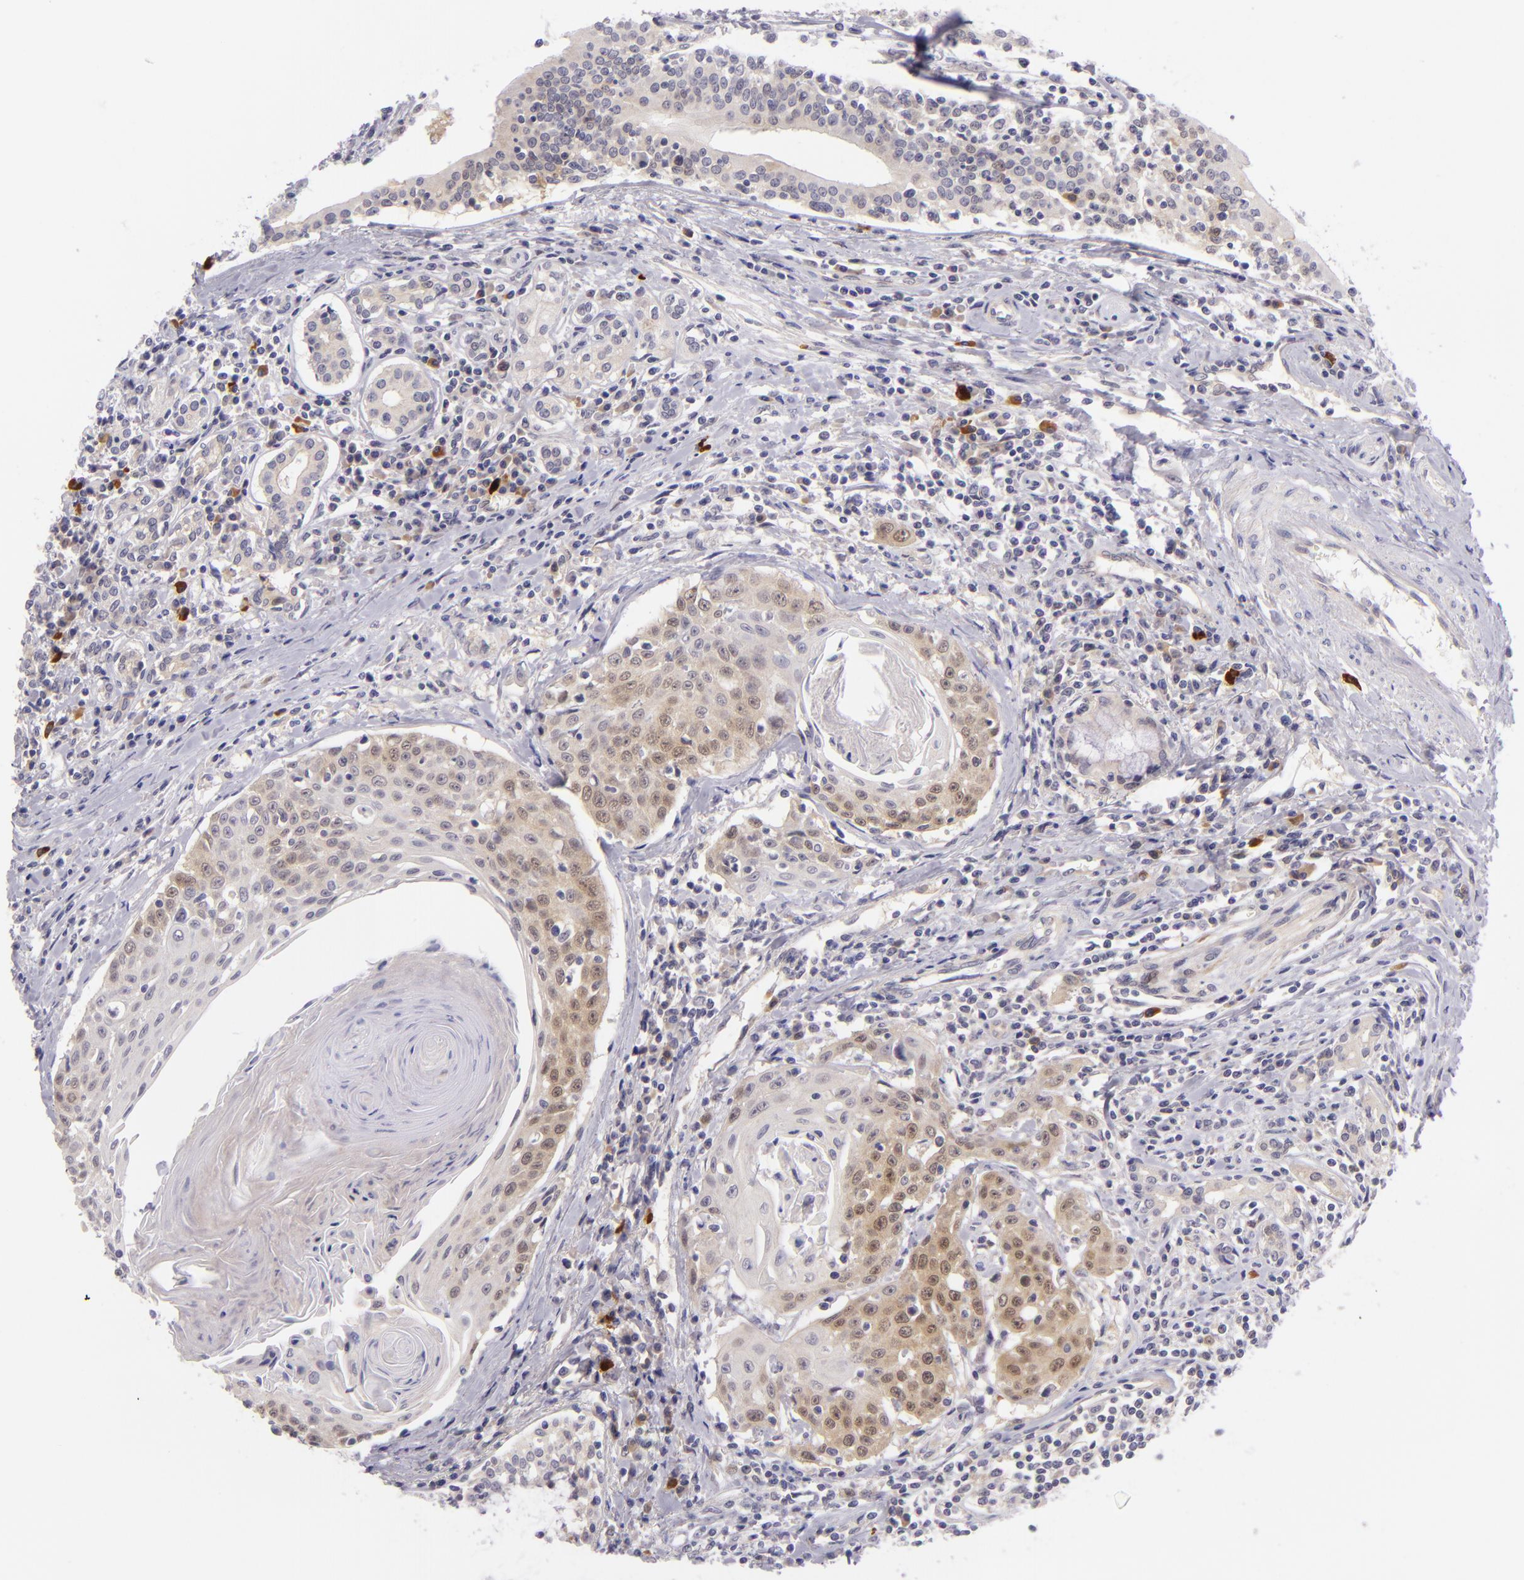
{"staining": {"intensity": "weak", "quantity": "25%-75%", "location": "cytoplasmic/membranous"}, "tissue": "head and neck cancer", "cell_type": "Tumor cells", "image_type": "cancer", "snomed": [{"axis": "morphology", "description": "Squamous cell carcinoma, NOS"}, {"axis": "morphology", "description": "Squamous cell carcinoma, metastatic, NOS"}, {"axis": "topography", "description": "Lymph node"}, {"axis": "topography", "description": "Salivary gland"}, {"axis": "topography", "description": "Head-Neck"}], "caption": "The image reveals immunohistochemical staining of head and neck cancer. There is weak cytoplasmic/membranous positivity is identified in about 25%-75% of tumor cells.", "gene": "CSE1L", "patient": {"sex": "female", "age": 74}}